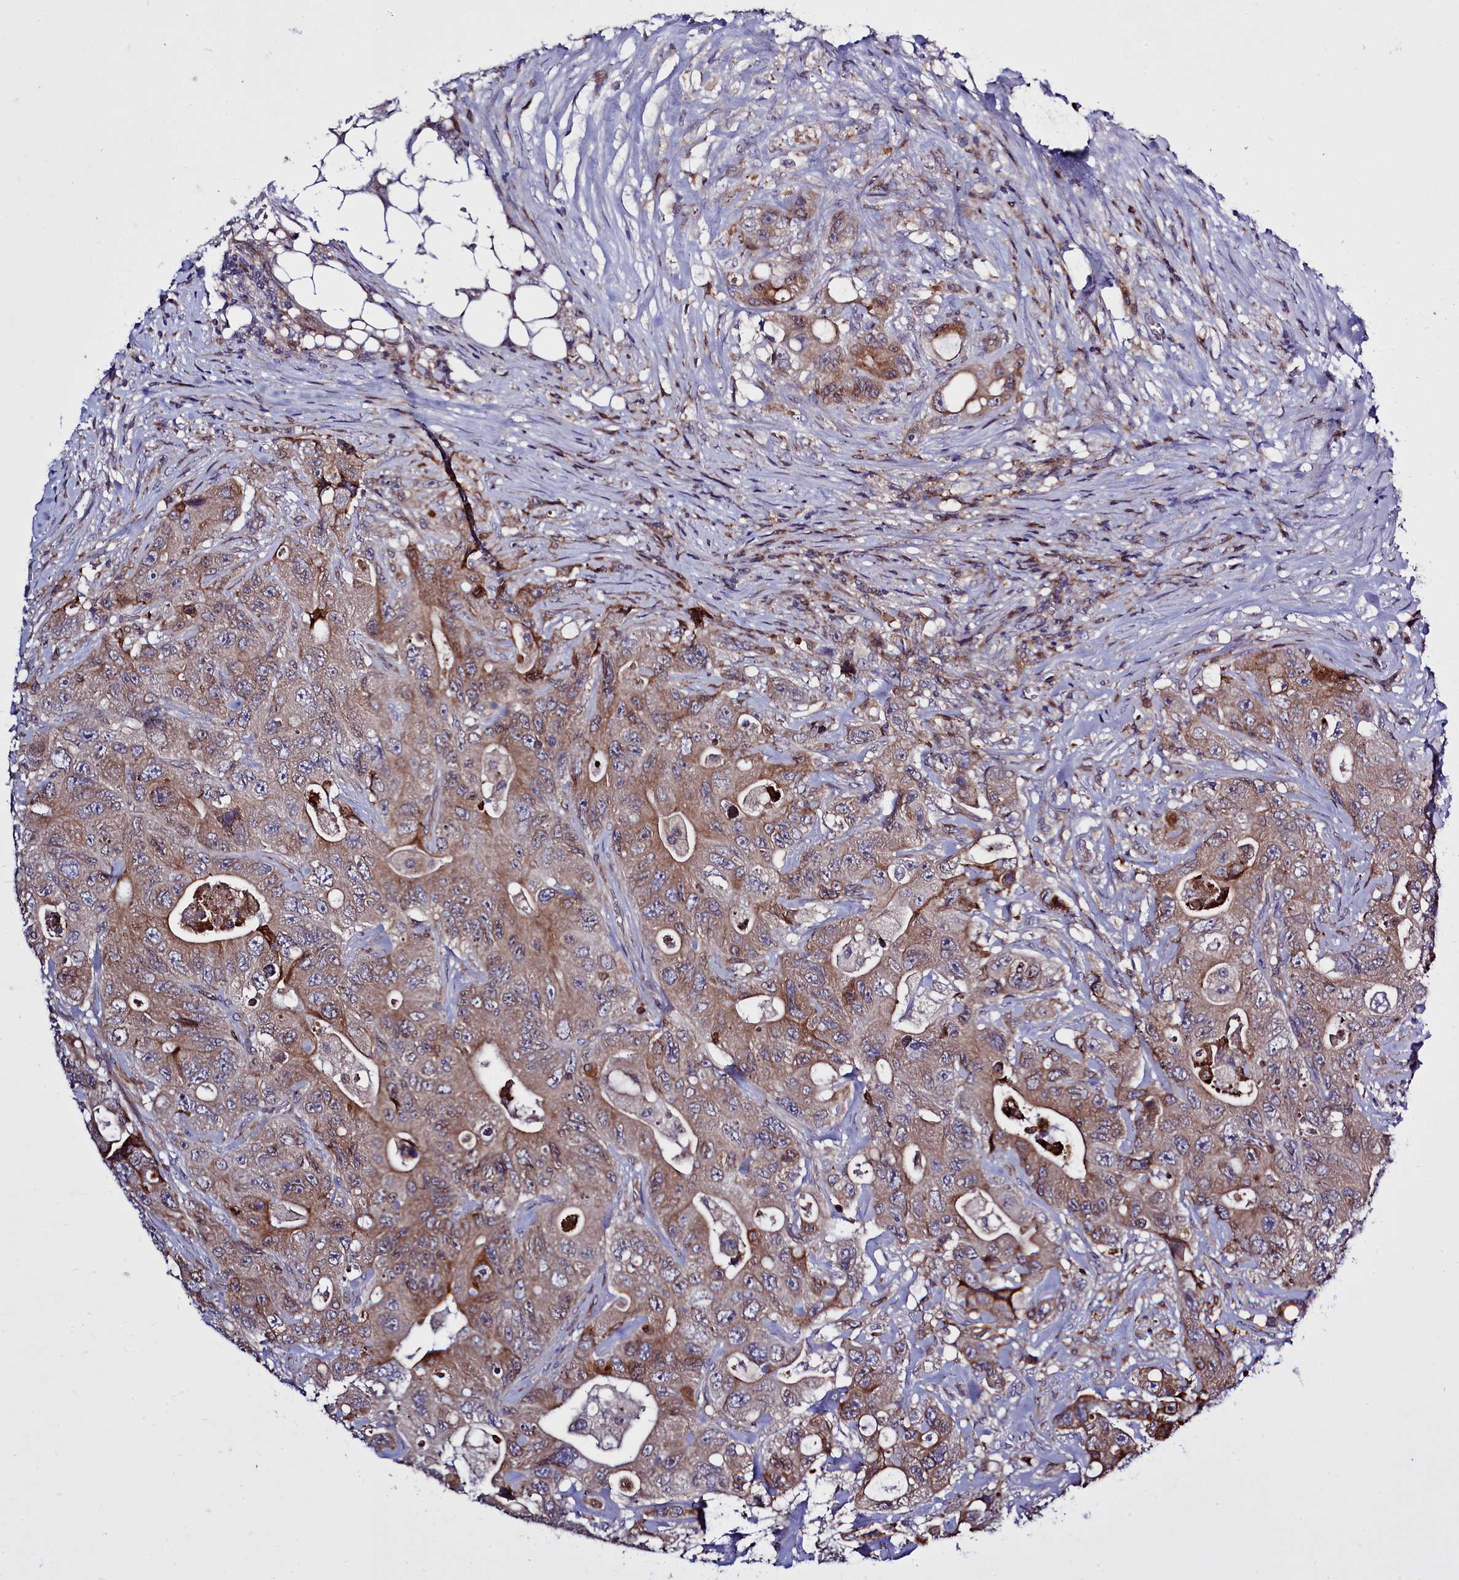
{"staining": {"intensity": "moderate", "quantity": ">75%", "location": "cytoplasmic/membranous"}, "tissue": "colorectal cancer", "cell_type": "Tumor cells", "image_type": "cancer", "snomed": [{"axis": "morphology", "description": "Adenocarcinoma, NOS"}, {"axis": "topography", "description": "Colon"}], "caption": "Immunohistochemical staining of colorectal adenocarcinoma displays medium levels of moderate cytoplasmic/membranous staining in approximately >75% of tumor cells.", "gene": "RAPGEF4", "patient": {"sex": "female", "age": 46}}